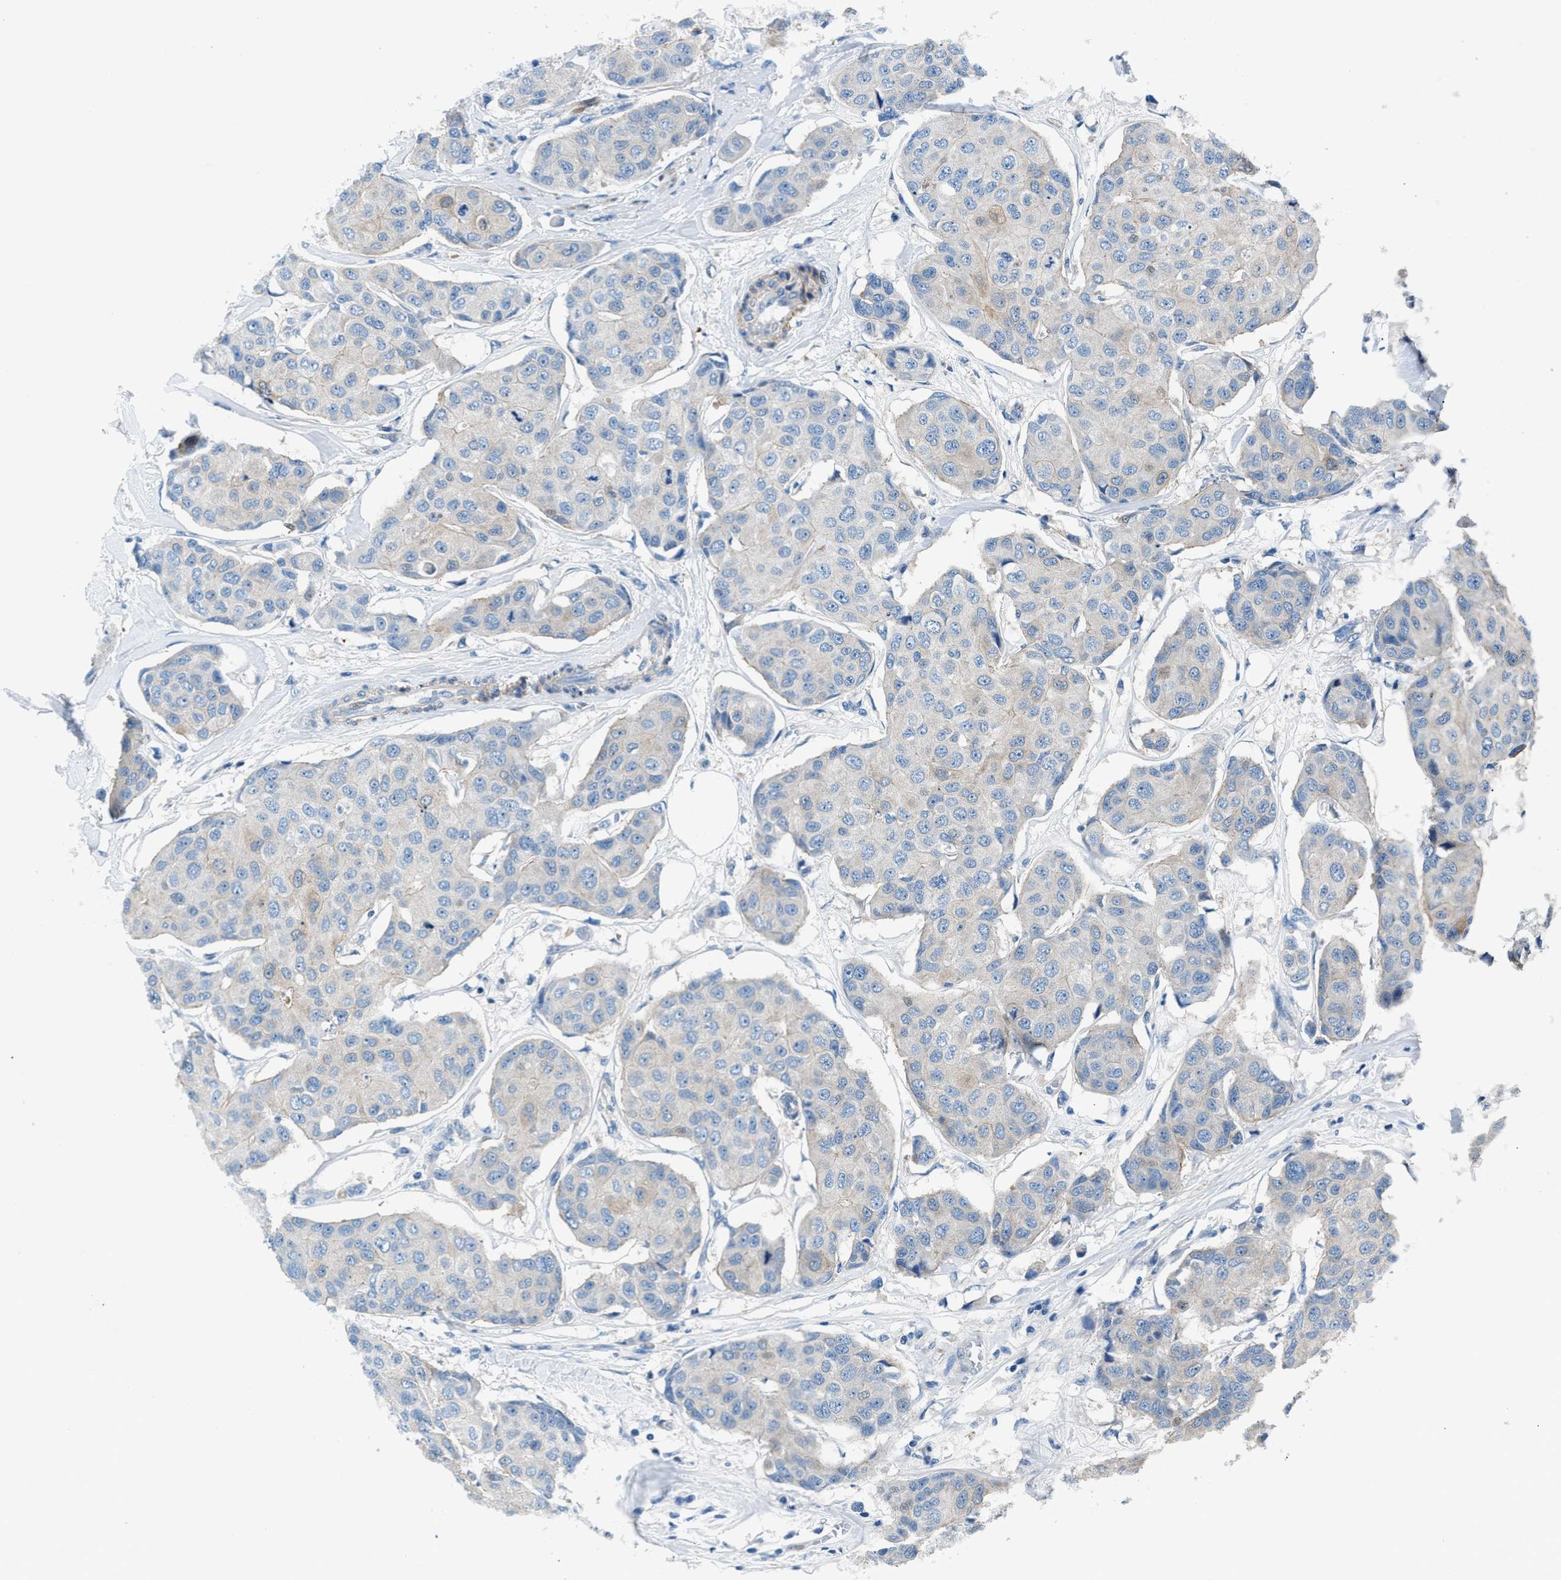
{"staining": {"intensity": "negative", "quantity": "none", "location": "none"}, "tissue": "breast cancer", "cell_type": "Tumor cells", "image_type": "cancer", "snomed": [{"axis": "morphology", "description": "Duct carcinoma"}, {"axis": "topography", "description": "Breast"}], "caption": "Immunohistochemistry photomicrograph of neoplastic tissue: breast invasive ductal carcinoma stained with DAB exhibits no significant protein positivity in tumor cells. (Immunohistochemistry, brightfield microscopy, high magnification).", "gene": "CDRT4", "patient": {"sex": "female", "age": 80}}